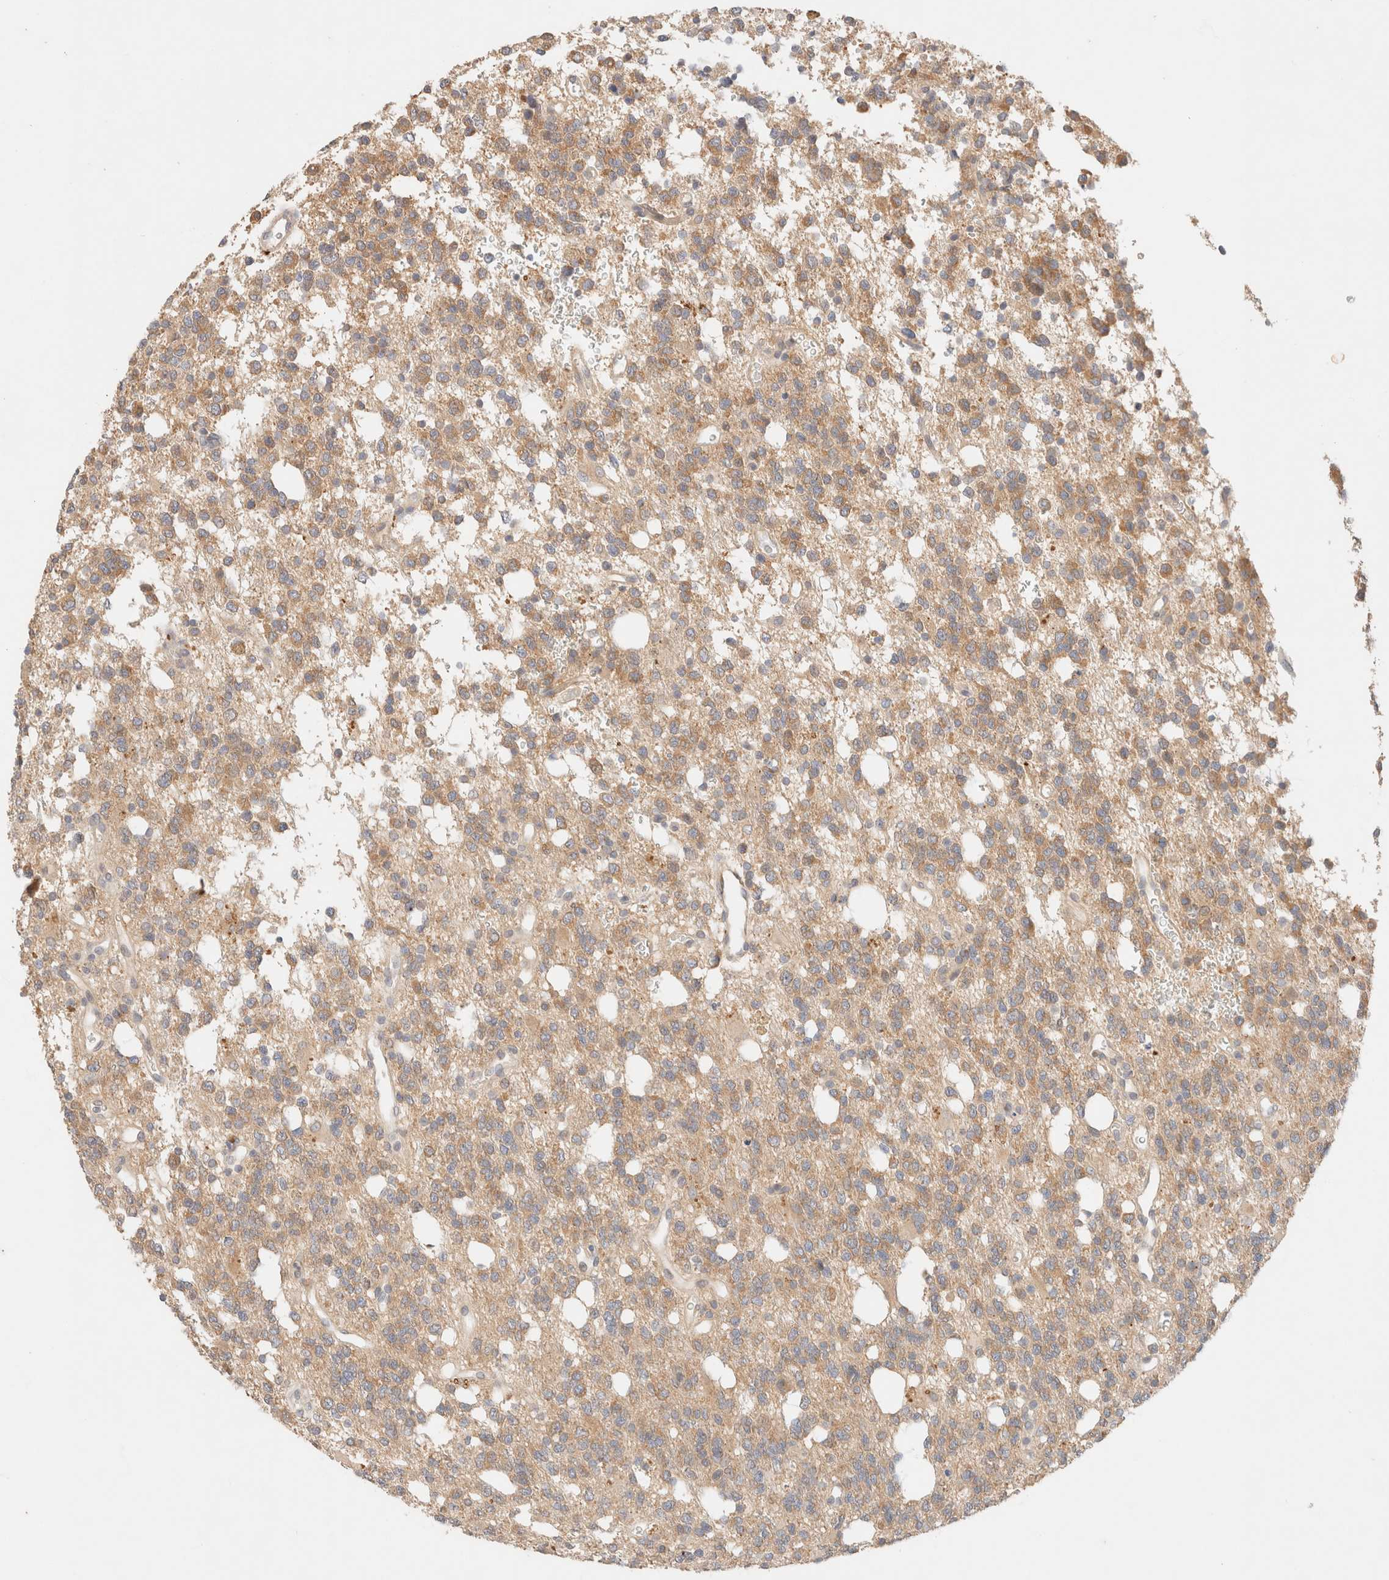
{"staining": {"intensity": "weak", "quantity": ">75%", "location": "cytoplasmic/membranous"}, "tissue": "glioma", "cell_type": "Tumor cells", "image_type": "cancer", "snomed": [{"axis": "morphology", "description": "Glioma, malignant, High grade"}, {"axis": "topography", "description": "Brain"}], "caption": "High-magnification brightfield microscopy of malignant glioma (high-grade) stained with DAB (brown) and counterstained with hematoxylin (blue). tumor cells exhibit weak cytoplasmic/membranous expression is present in about>75% of cells.", "gene": "SARM1", "patient": {"sex": "female", "age": 62}}